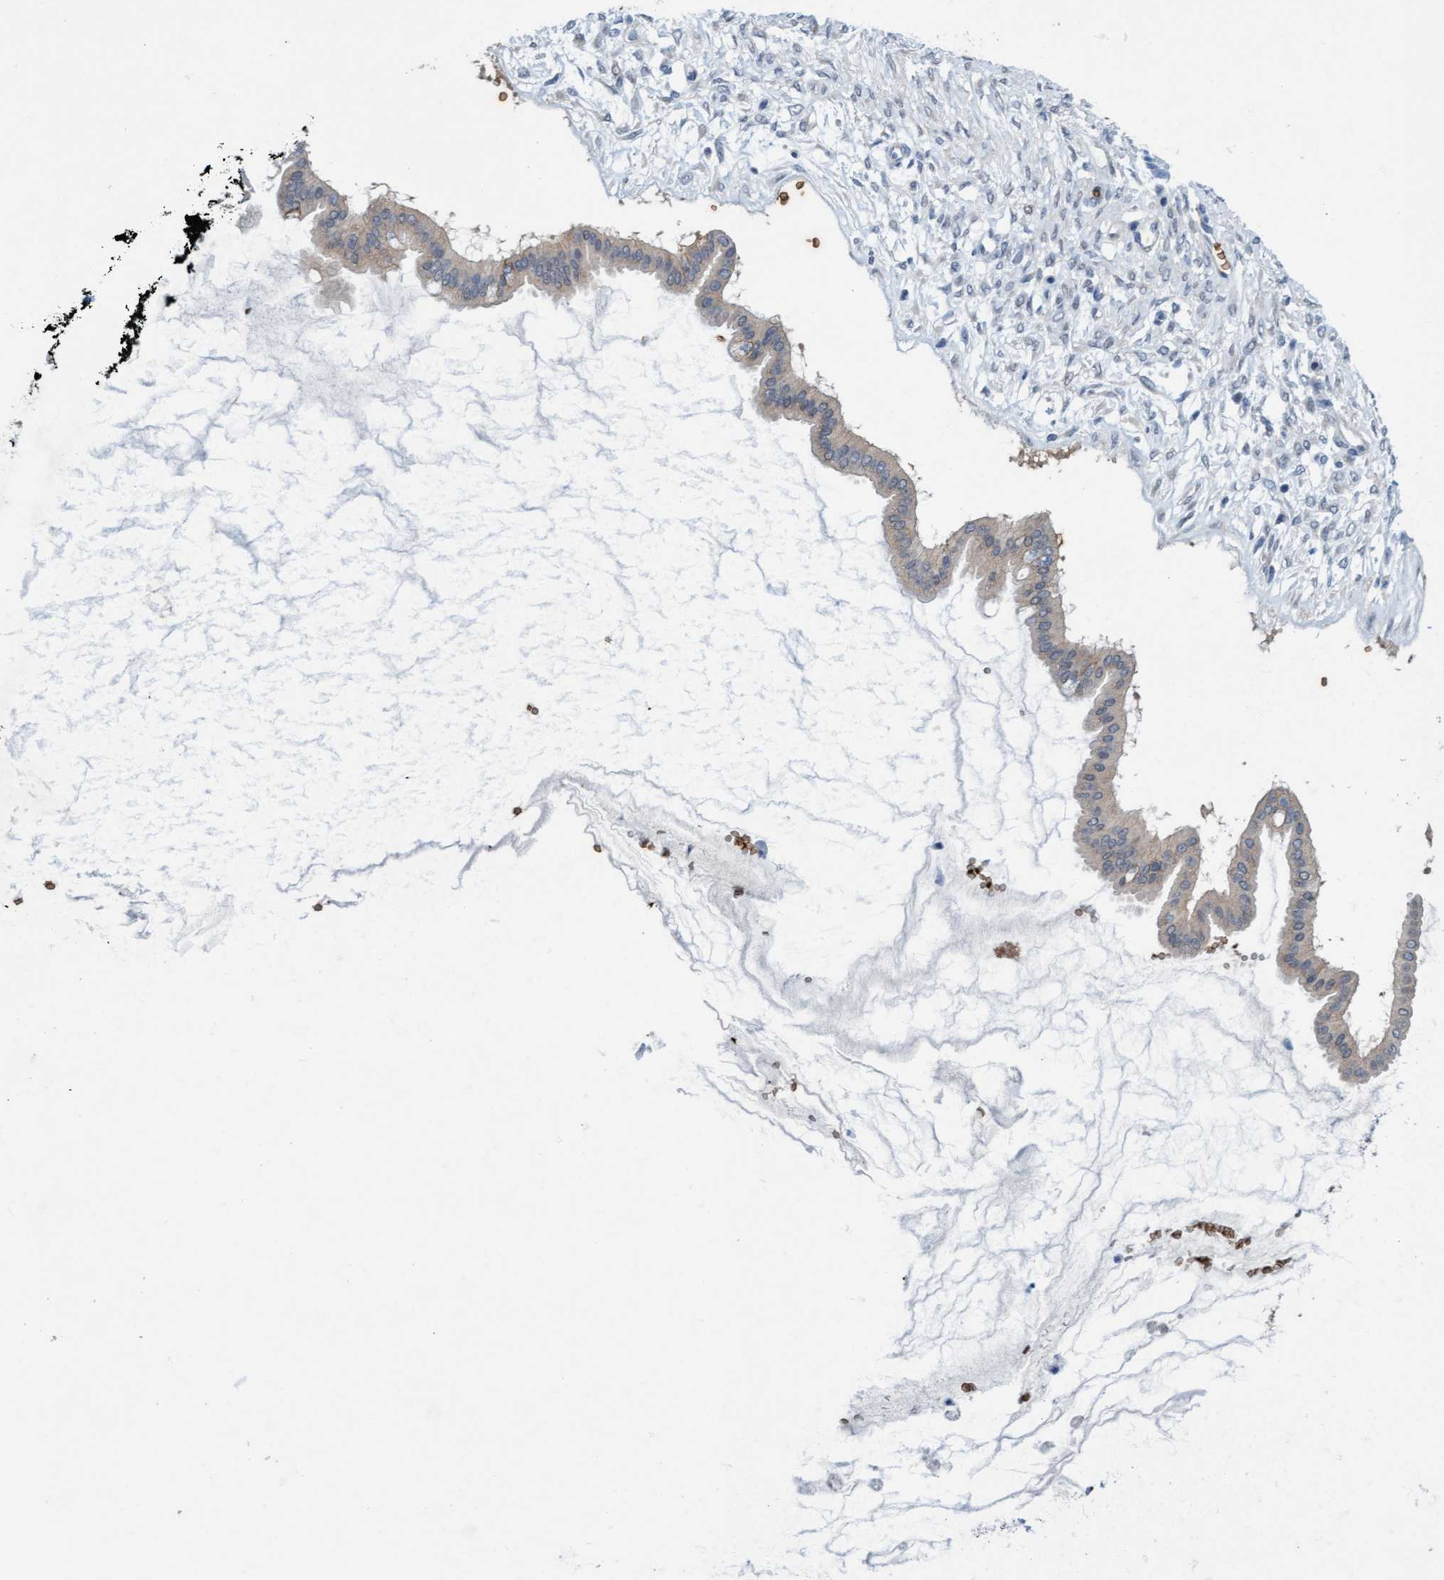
{"staining": {"intensity": "weak", "quantity": ">75%", "location": "cytoplasmic/membranous"}, "tissue": "ovarian cancer", "cell_type": "Tumor cells", "image_type": "cancer", "snomed": [{"axis": "morphology", "description": "Cystadenocarcinoma, mucinous, NOS"}, {"axis": "topography", "description": "Ovary"}], "caption": "Immunohistochemical staining of human ovarian mucinous cystadenocarcinoma shows low levels of weak cytoplasmic/membranous positivity in approximately >75% of tumor cells. (DAB = brown stain, brightfield microscopy at high magnification).", "gene": "SPEM2", "patient": {"sex": "female", "age": 73}}